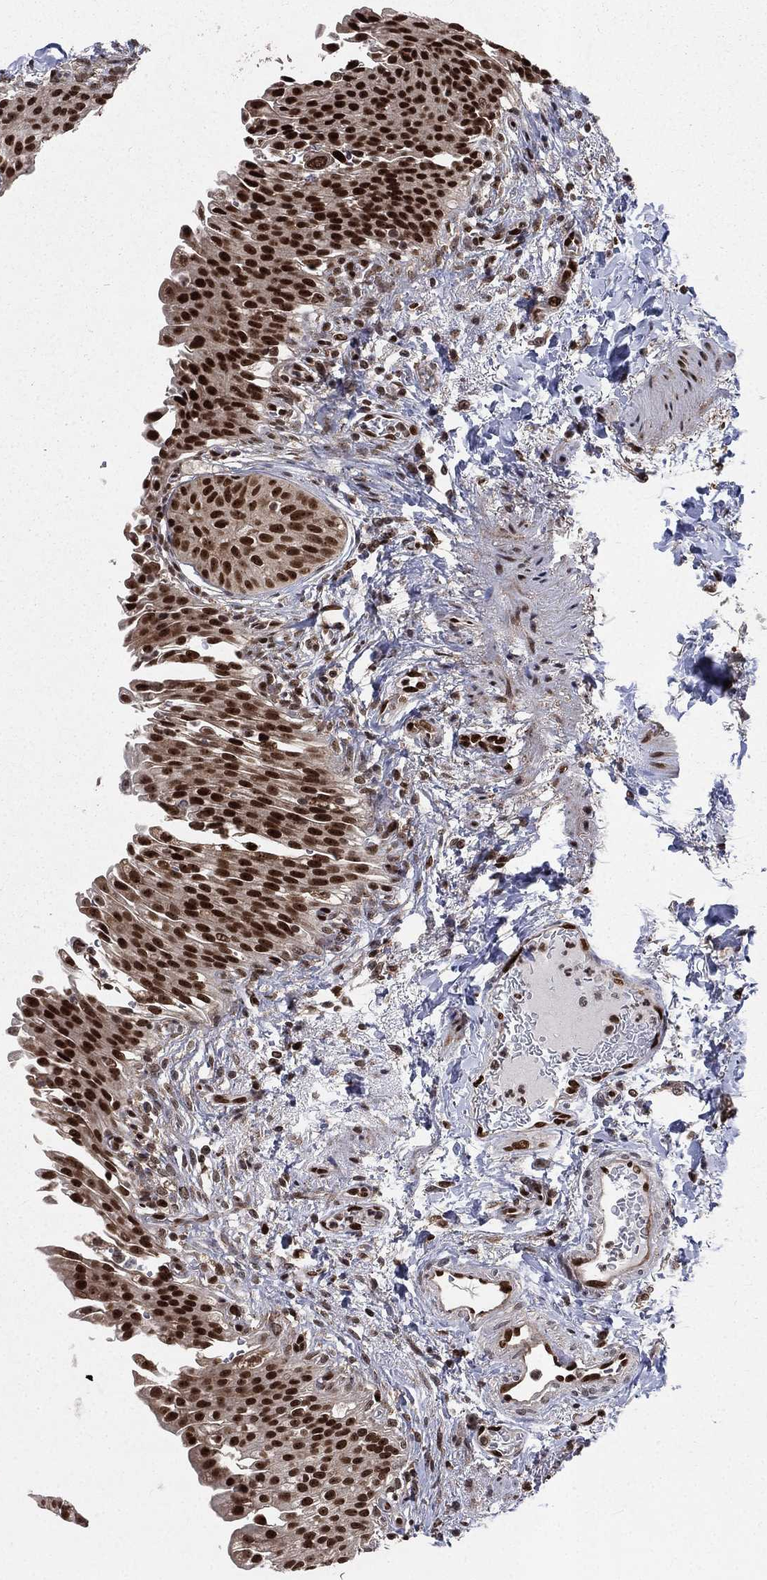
{"staining": {"intensity": "strong", "quantity": ">75%", "location": "nuclear"}, "tissue": "urinary bladder", "cell_type": "Urothelial cells", "image_type": "normal", "snomed": [{"axis": "morphology", "description": "Normal tissue, NOS"}, {"axis": "topography", "description": "Urinary bladder"}], "caption": "About >75% of urothelial cells in unremarkable urinary bladder show strong nuclear protein staining as visualized by brown immunohistochemical staining.", "gene": "POLB", "patient": {"sex": "female", "age": 60}}